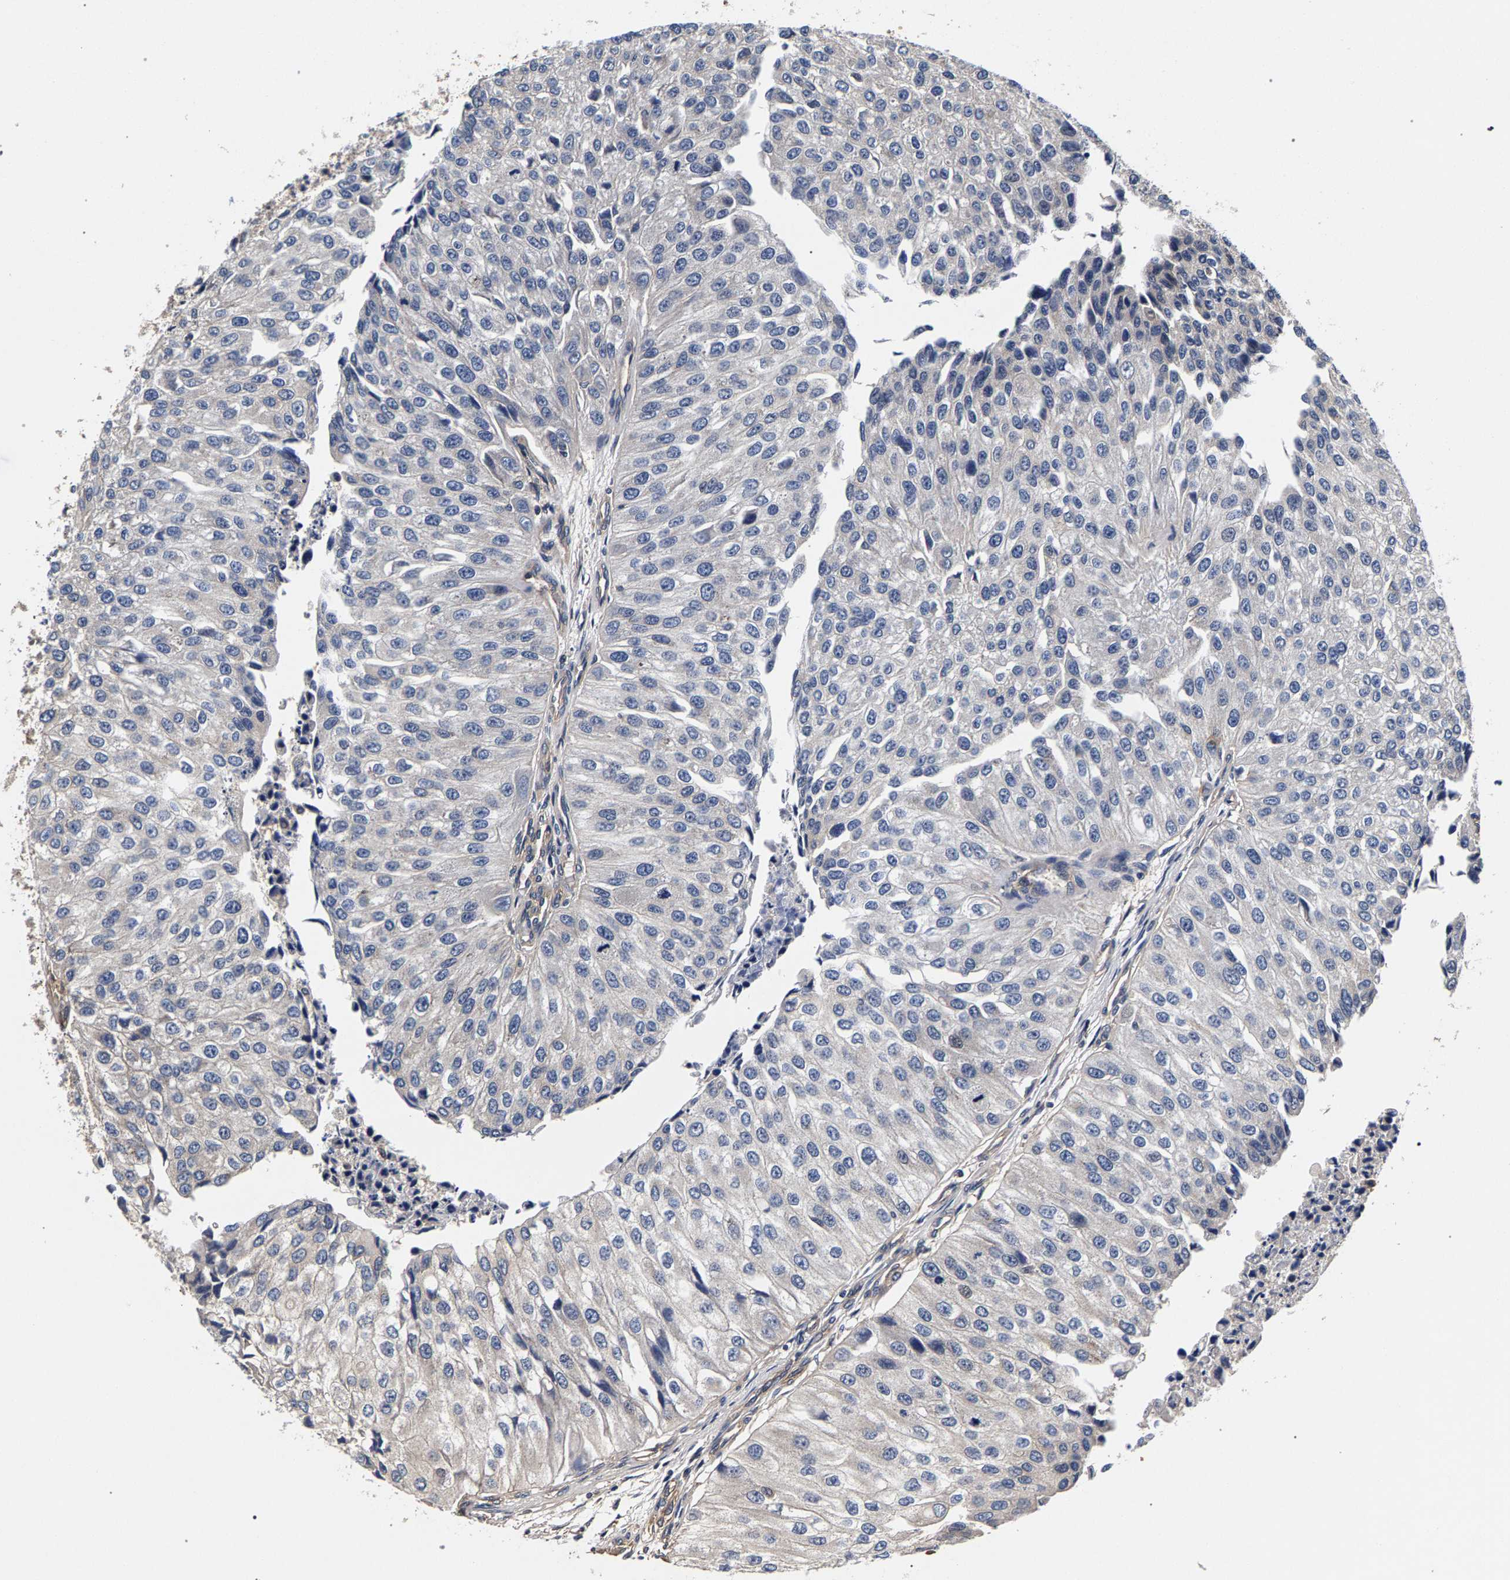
{"staining": {"intensity": "negative", "quantity": "none", "location": "none"}, "tissue": "urothelial cancer", "cell_type": "Tumor cells", "image_type": "cancer", "snomed": [{"axis": "morphology", "description": "Urothelial carcinoma, High grade"}, {"axis": "topography", "description": "Kidney"}, {"axis": "topography", "description": "Urinary bladder"}], "caption": "Immunohistochemistry of urothelial cancer exhibits no expression in tumor cells.", "gene": "MARCHF7", "patient": {"sex": "male", "age": 77}}